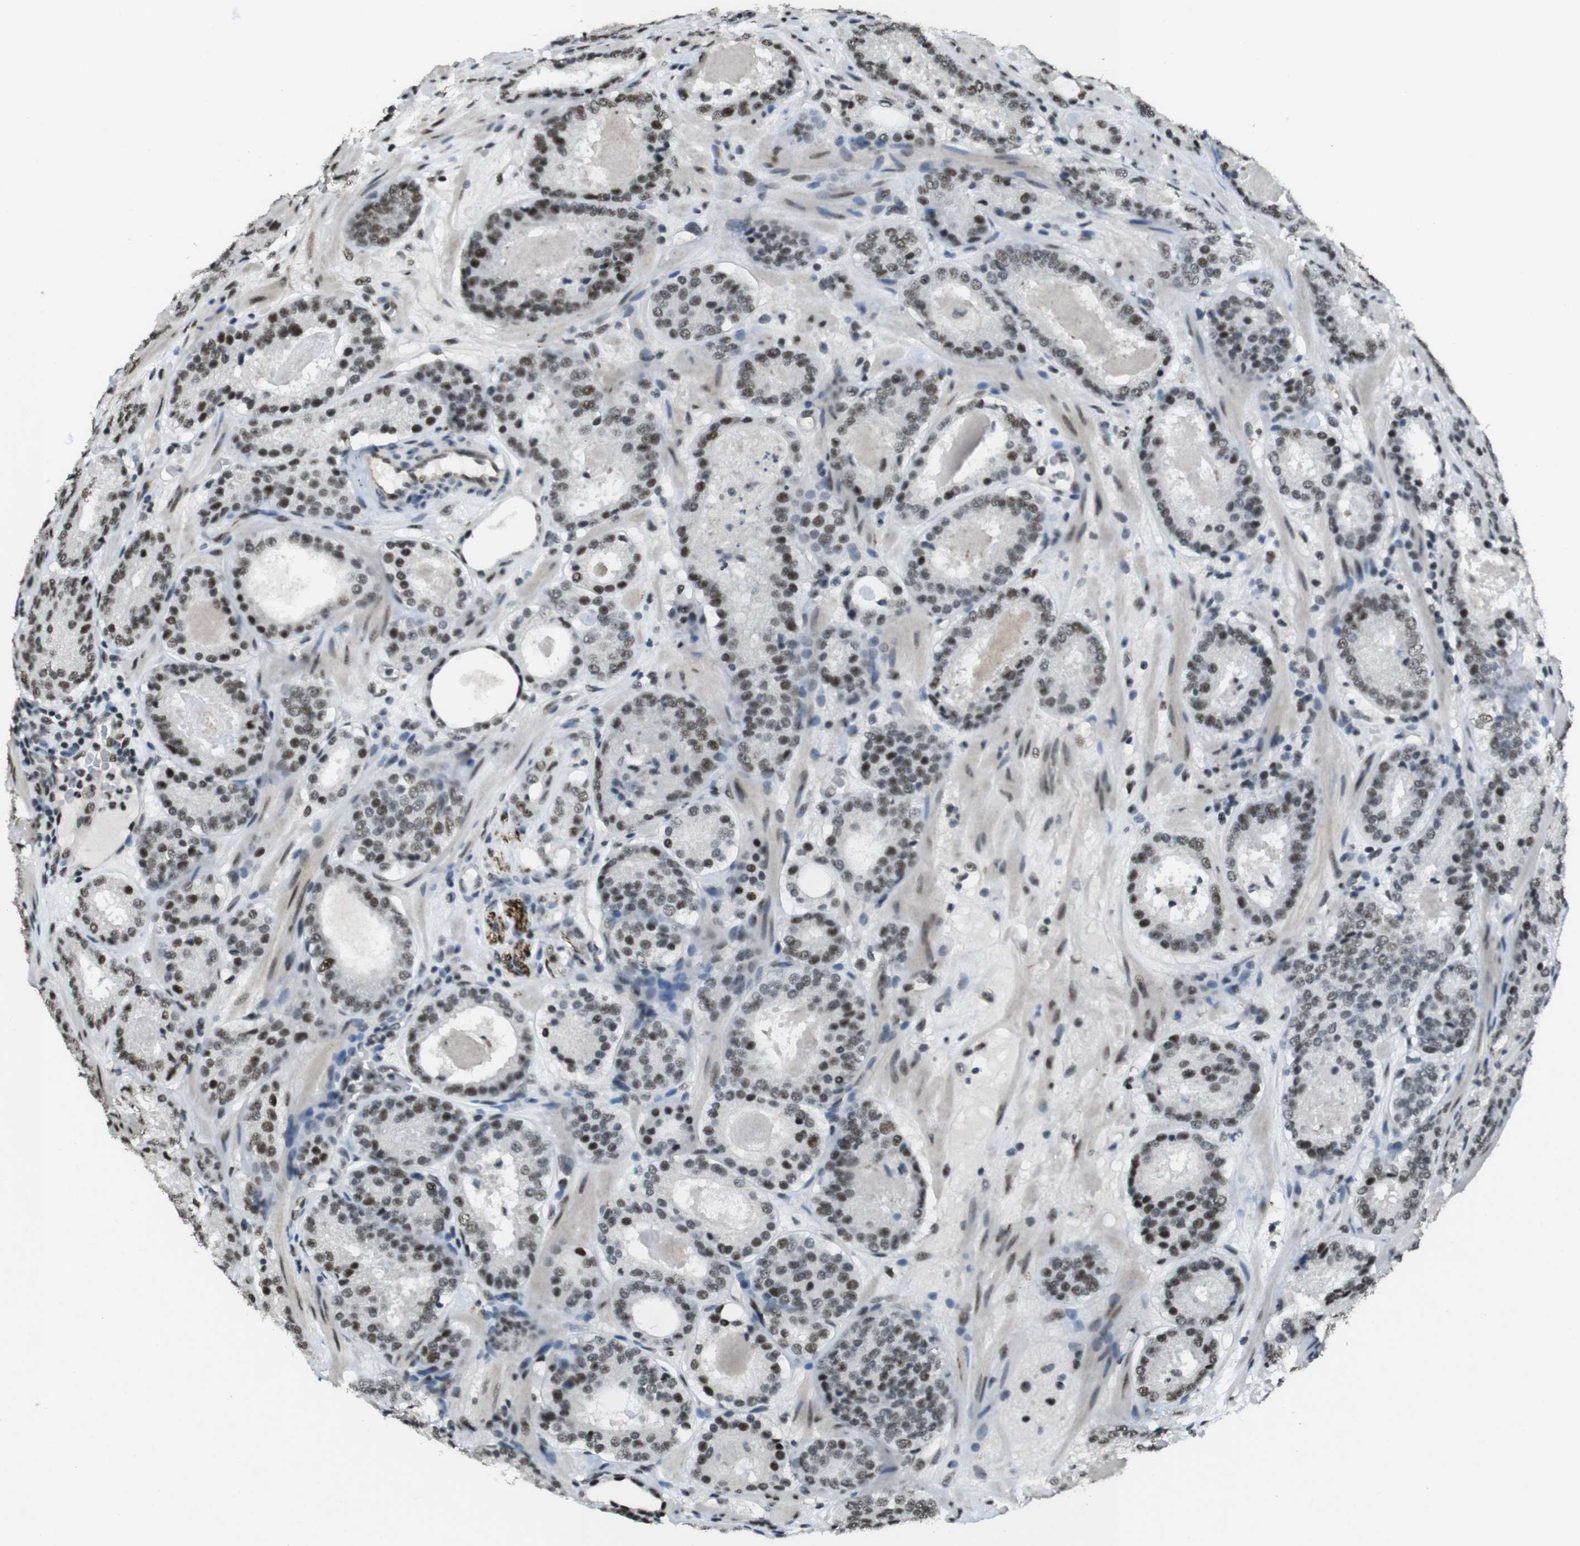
{"staining": {"intensity": "moderate", "quantity": "25%-75%", "location": "nuclear"}, "tissue": "prostate cancer", "cell_type": "Tumor cells", "image_type": "cancer", "snomed": [{"axis": "morphology", "description": "Adenocarcinoma, Low grade"}, {"axis": "topography", "description": "Prostate"}], "caption": "Tumor cells demonstrate medium levels of moderate nuclear expression in about 25%-75% of cells in prostate cancer. (brown staining indicates protein expression, while blue staining denotes nuclei).", "gene": "CSNK2B", "patient": {"sex": "male", "age": 69}}